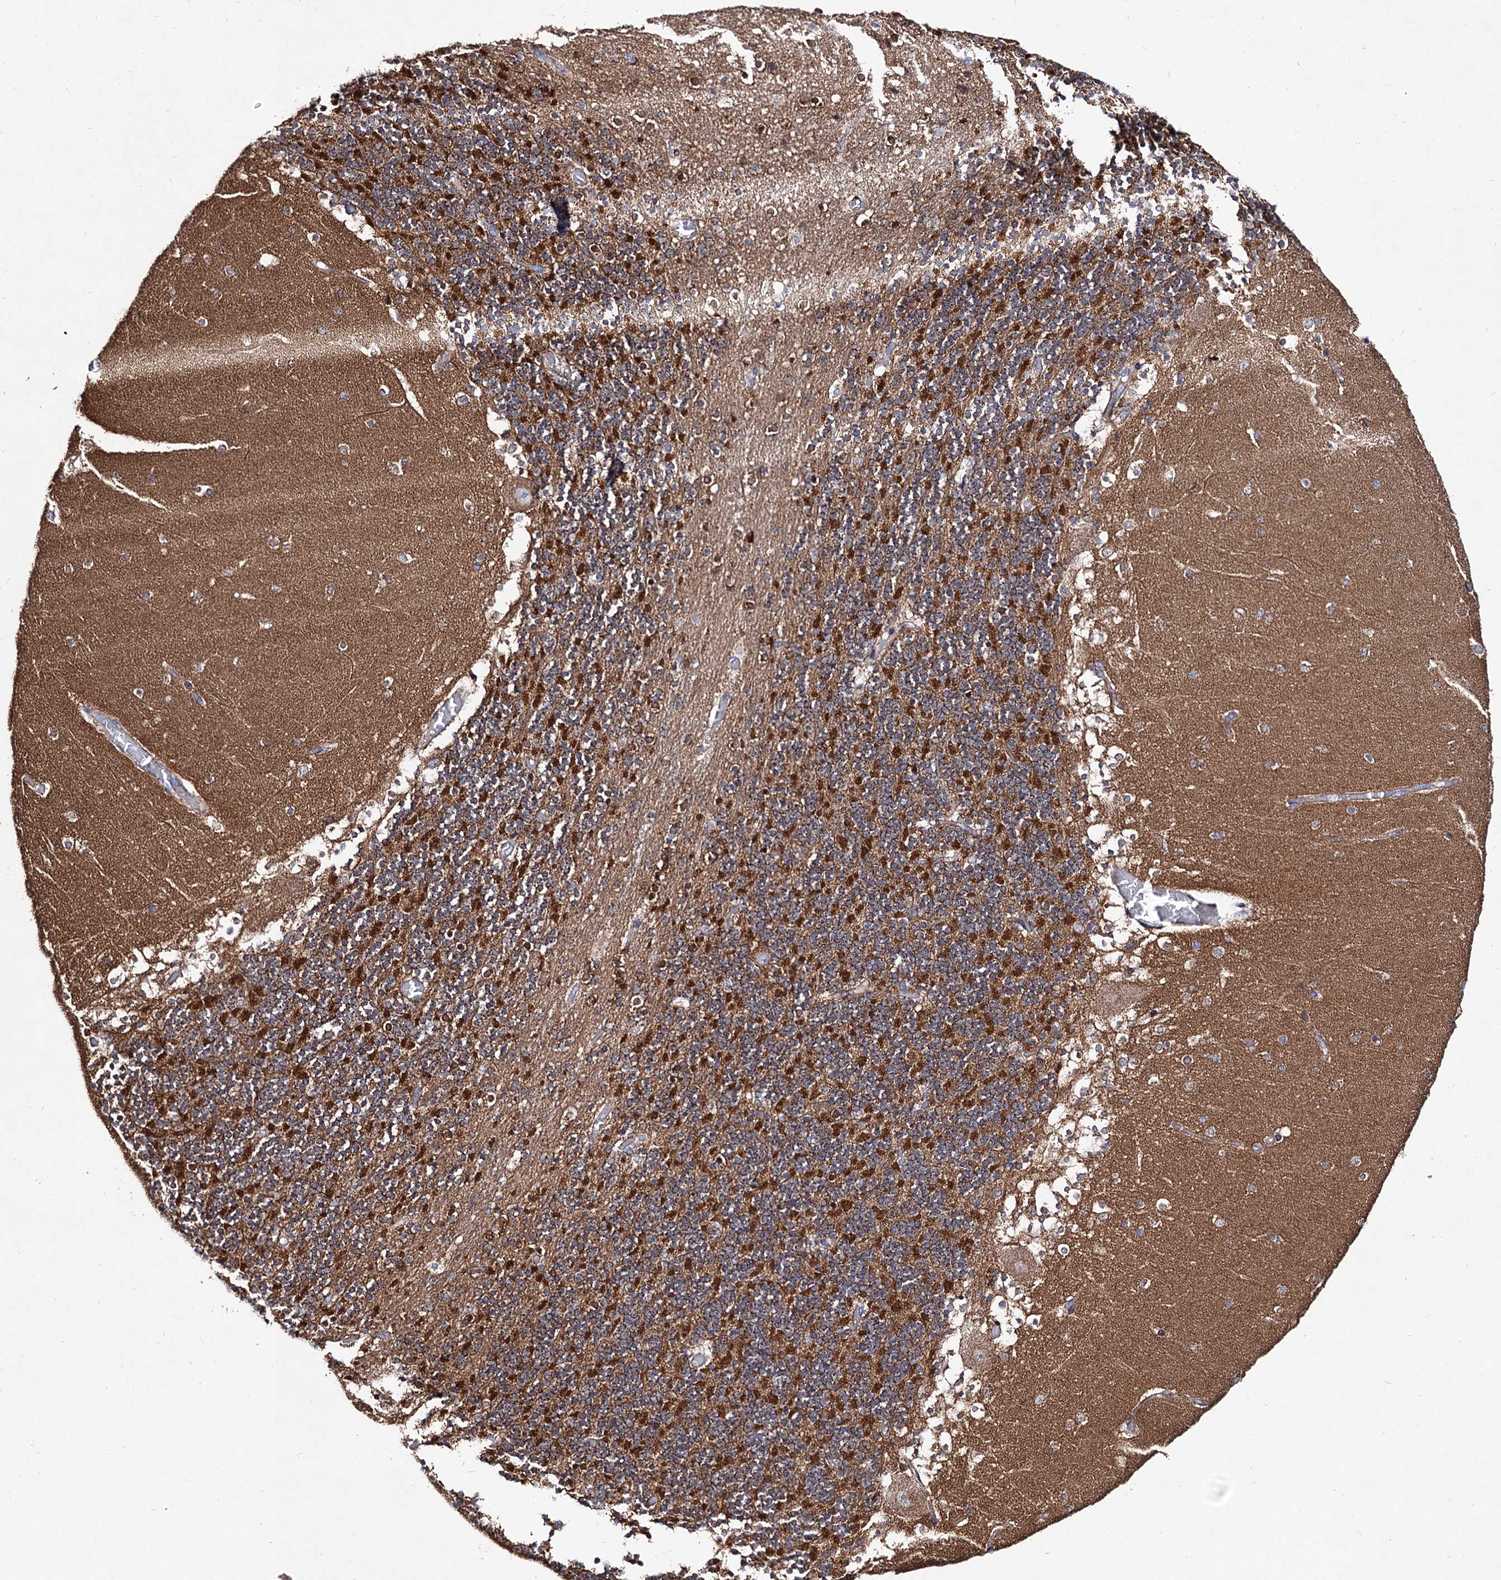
{"staining": {"intensity": "strong", "quantity": "25%-75%", "location": "cytoplasmic/membranous"}, "tissue": "cerebellum", "cell_type": "Cells in granular layer", "image_type": "normal", "snomed": [{"axis": "morphology", "description": "Normal tissue, NOS"}, {"axis": "topography", "description": "Cerebellum"}], "caption": "This histopathology image demonstrates immunohistochemistry (IHC) staining of benign cerebellum, with high strong cytoplasmic/membranous staining in approximately 25%-75% of cells in granular layer.", "gene": "ACAD9", "patient": {"sex": "female", "age": 28}}